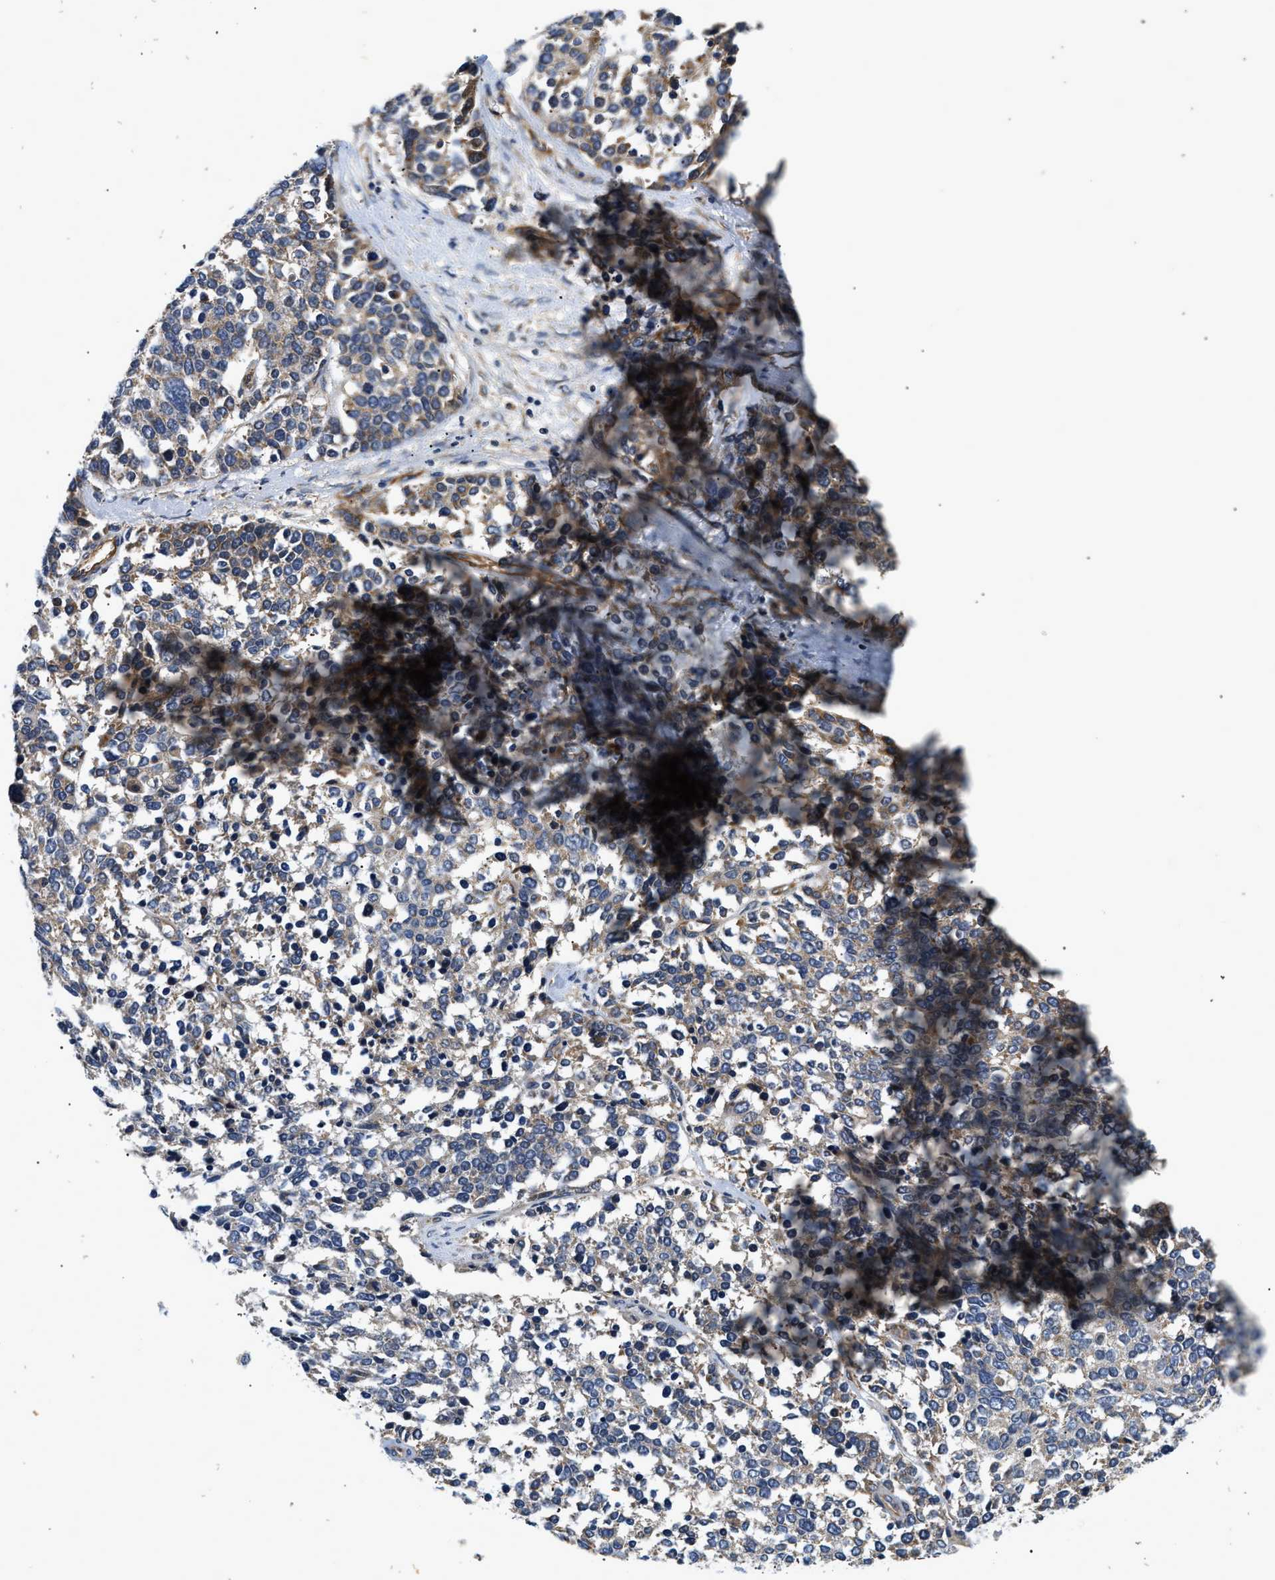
{"staining": {"intensity": "weak", "quantity": ">75%", "location": "cytoplasmic/membranous"}, "tissue": "ovarian cancer", "cell_type": "Tumor cells", "image_type": "cancer", "snomed": [{"axis": "morphology", "description": "Cystadenocarcinoma, serous, NOS"}, {"axis": "topography", "description": "Ovary"}], "caption": "A low amount of weak cytoplasmic/membranous expression is seen in about >75% of tumor cells in ovarian serous cystadenocarcinoma tissue.", "gene": "NME6", "patient": {"sex": "female", "age": 44}}